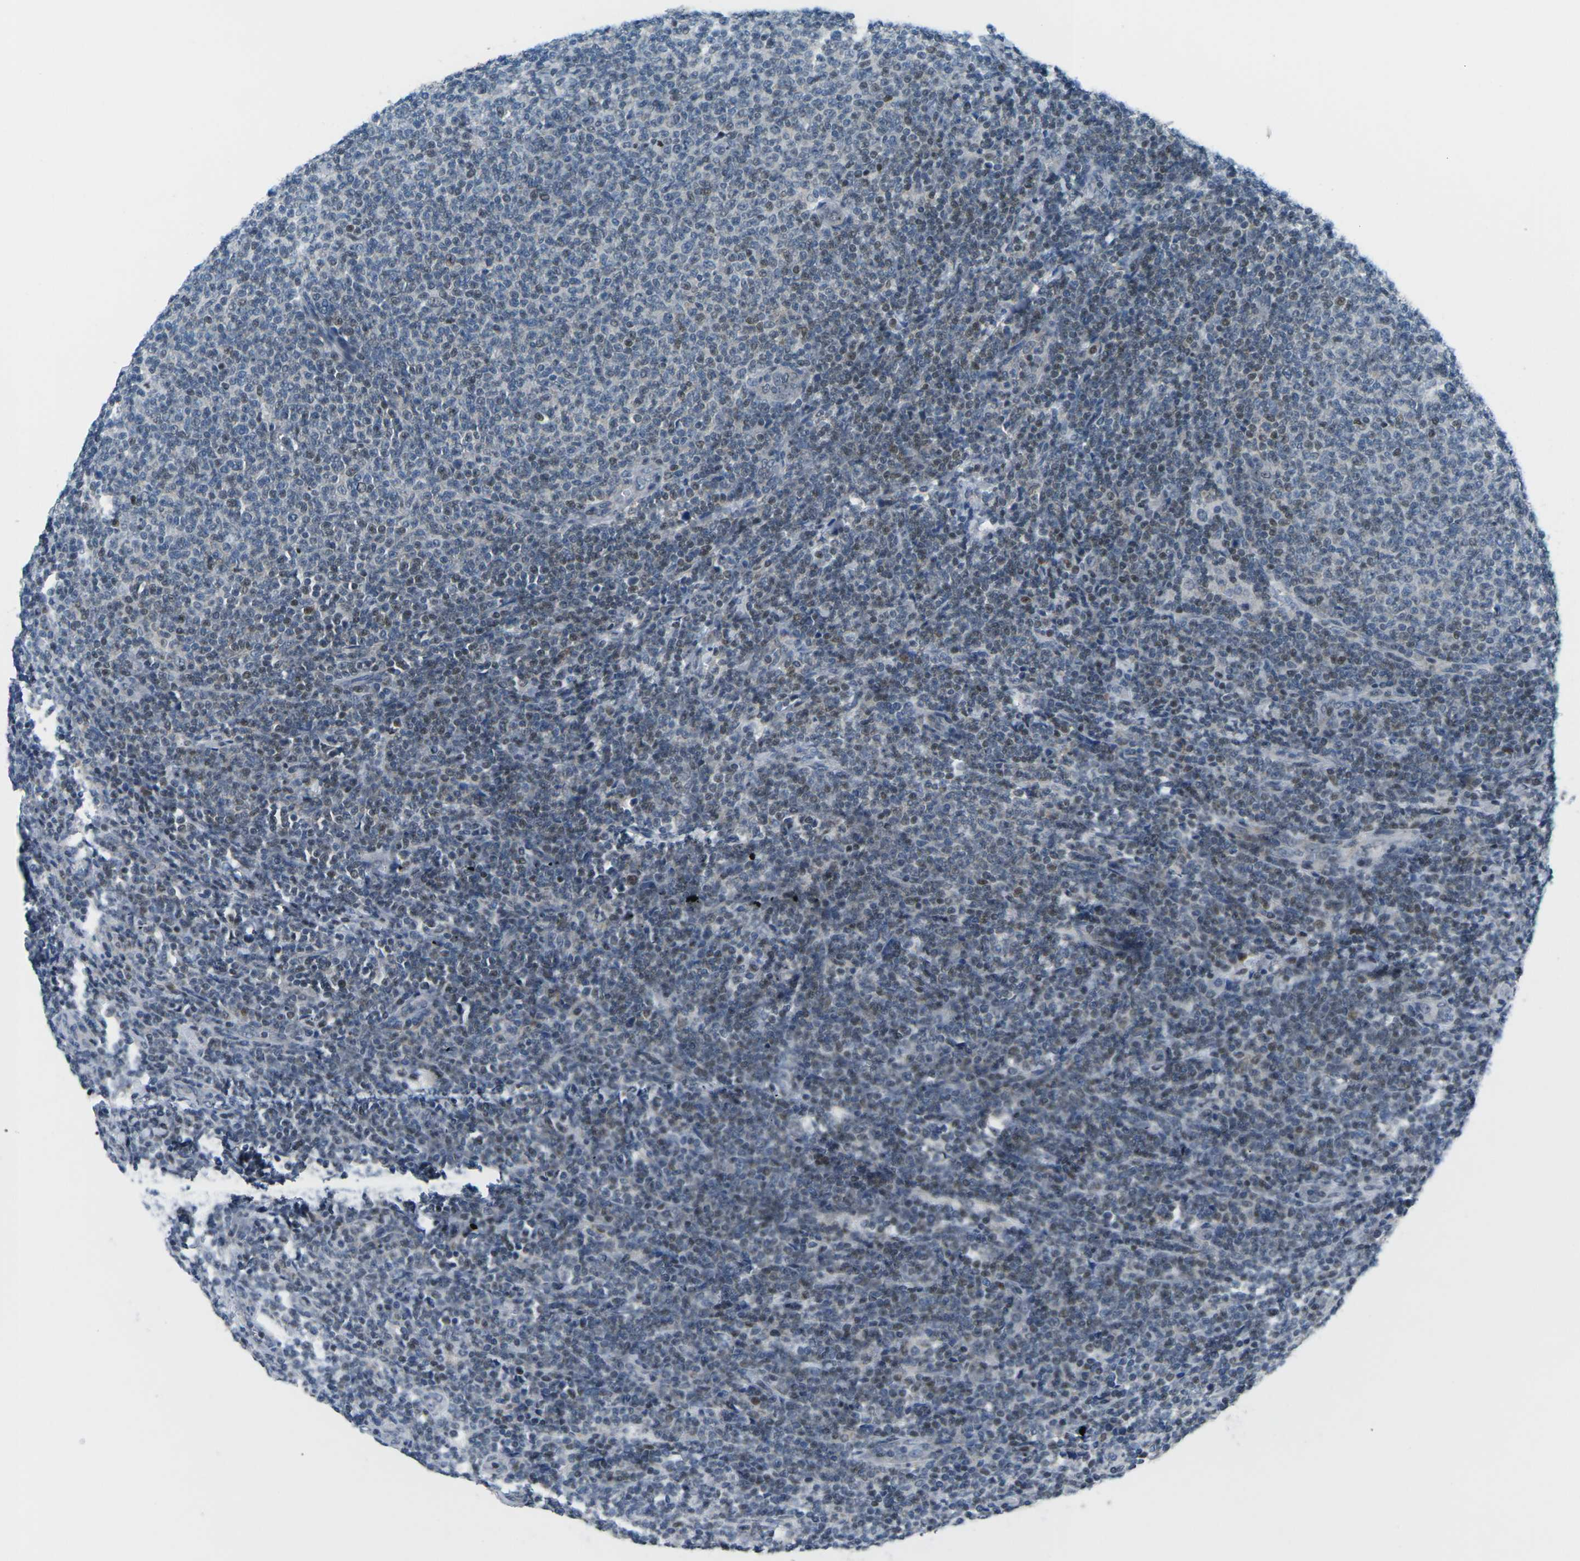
{"staining": {"intensity": "weak", "quantity": "25%-75%", "location": "nuclear"}, "tissue": "lymphoma", "cell_type": "Tumor cells", "image_type": "cancer", "snomed": [{"axis": "morphology", "description": "Malignant lymphoma, non-Hodgkin's type, Low grade"}, {"axis": "topography", "description": "Lymph node"}], "caption": "Lymphoma tissue shows weak nuclear staining in about 25%-75% of tumor cells, visualized by immunohistochemistry.", "gene": "MBNL1", "patient": {"sex": "male", "age": 66}}